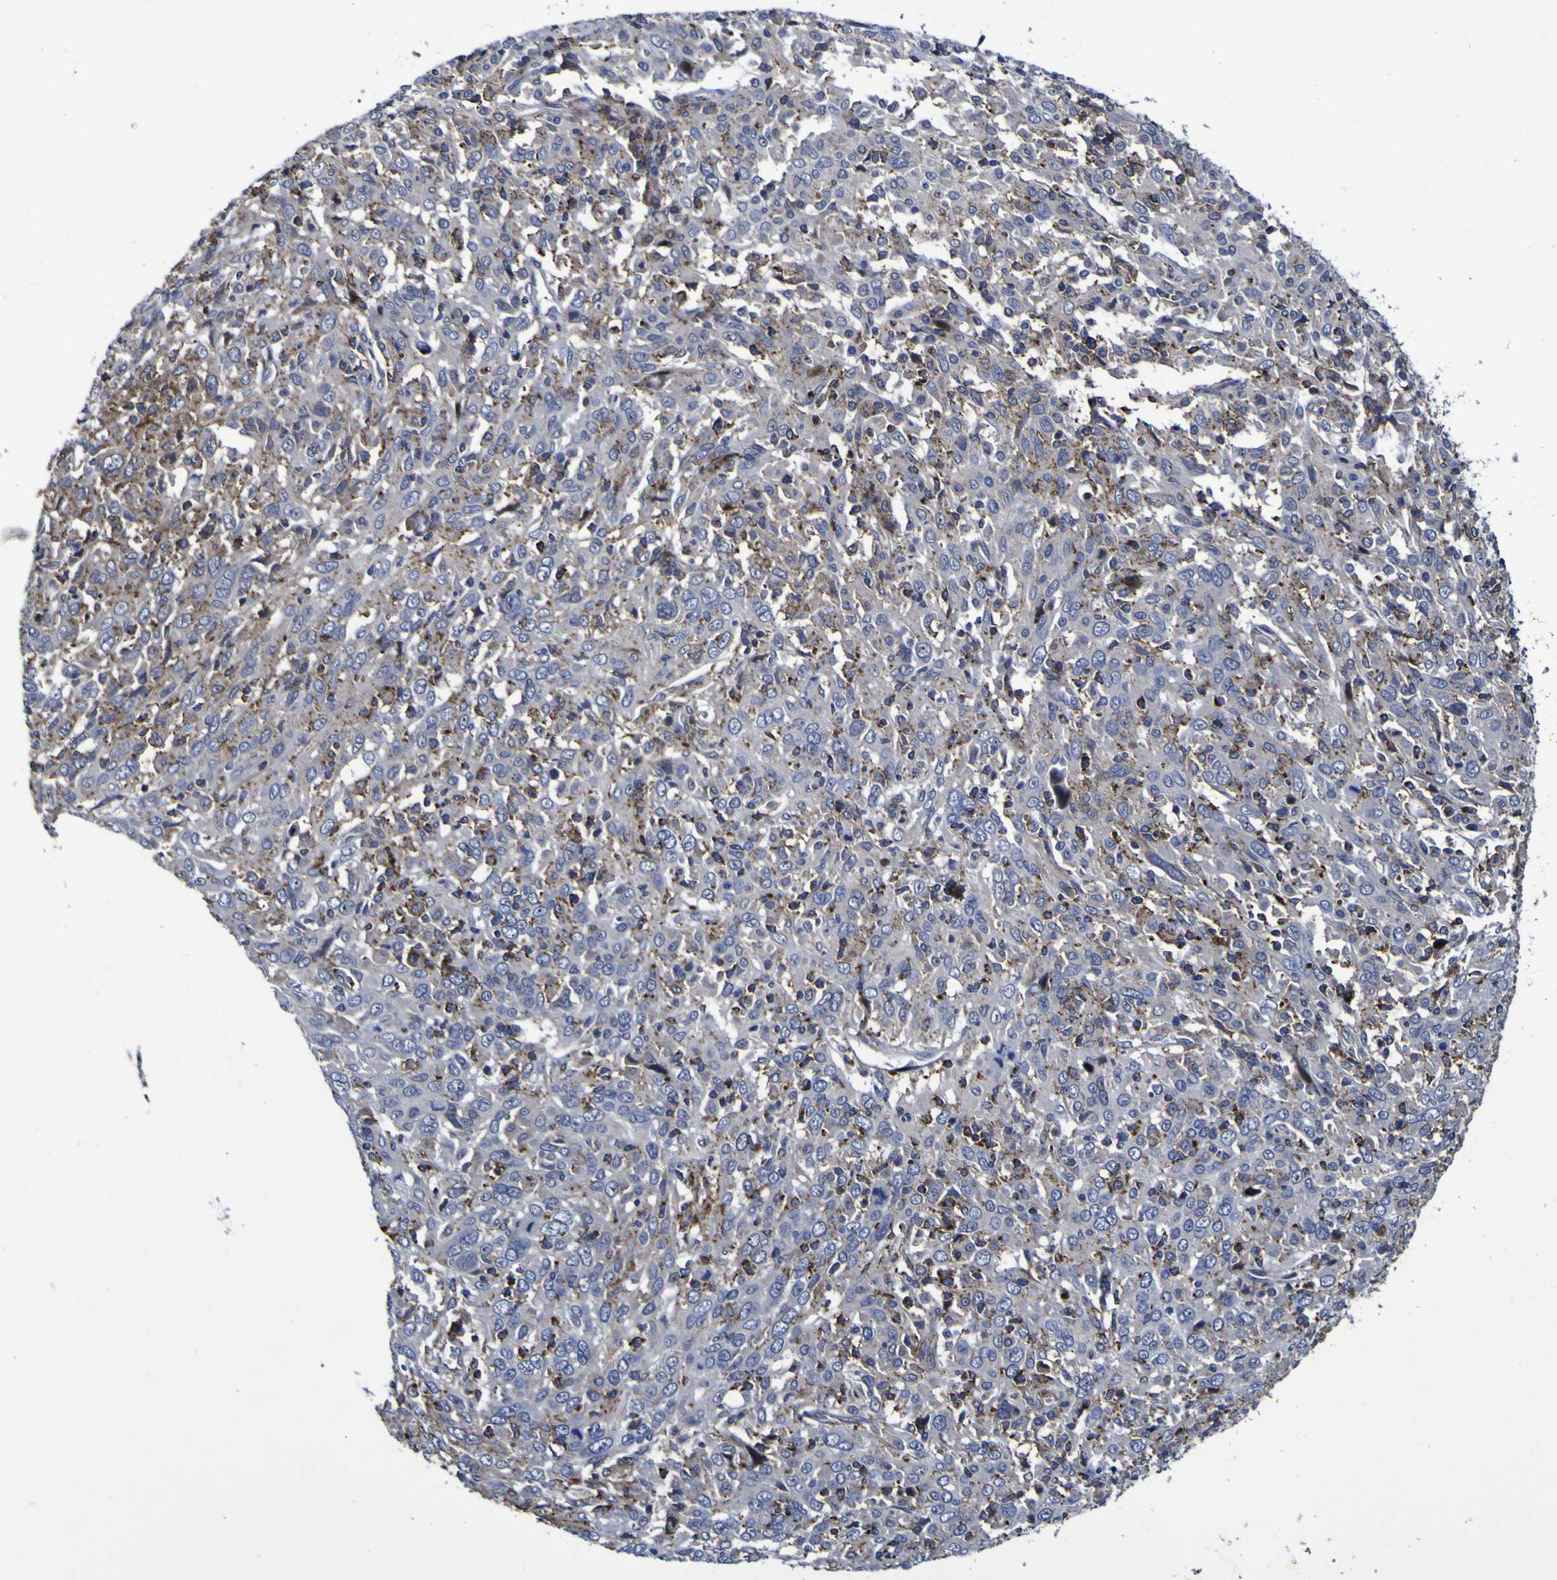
{"staining": {"intensity": "moderate", "quantity": "25%-75%", "location": "cytoplasmic/membranous"}, "tissue": "cervical cancer", "cell_type": "Tumor cells", "image_type": "cancer", "snomed": [{"axis": "morphology", "description": "Squamous cell carcinoma, NOS"}, {"axis": "topography", "description": "Cervix"}], "caption": "Protein staining by immunohistochemistry reveals moderate cytoplasmic/membranous staining in about 25%-75% of tumor cells in cervical cancer (squamous cell carcinoma). The staining was performed using DAB (3,3'-diaminobenzidine), with brown indicating positive protein expression. Nuclei are stained blue with hematoxylin.", "gene": "MGLL", "patient": {"sex": "female", "age": 46}}